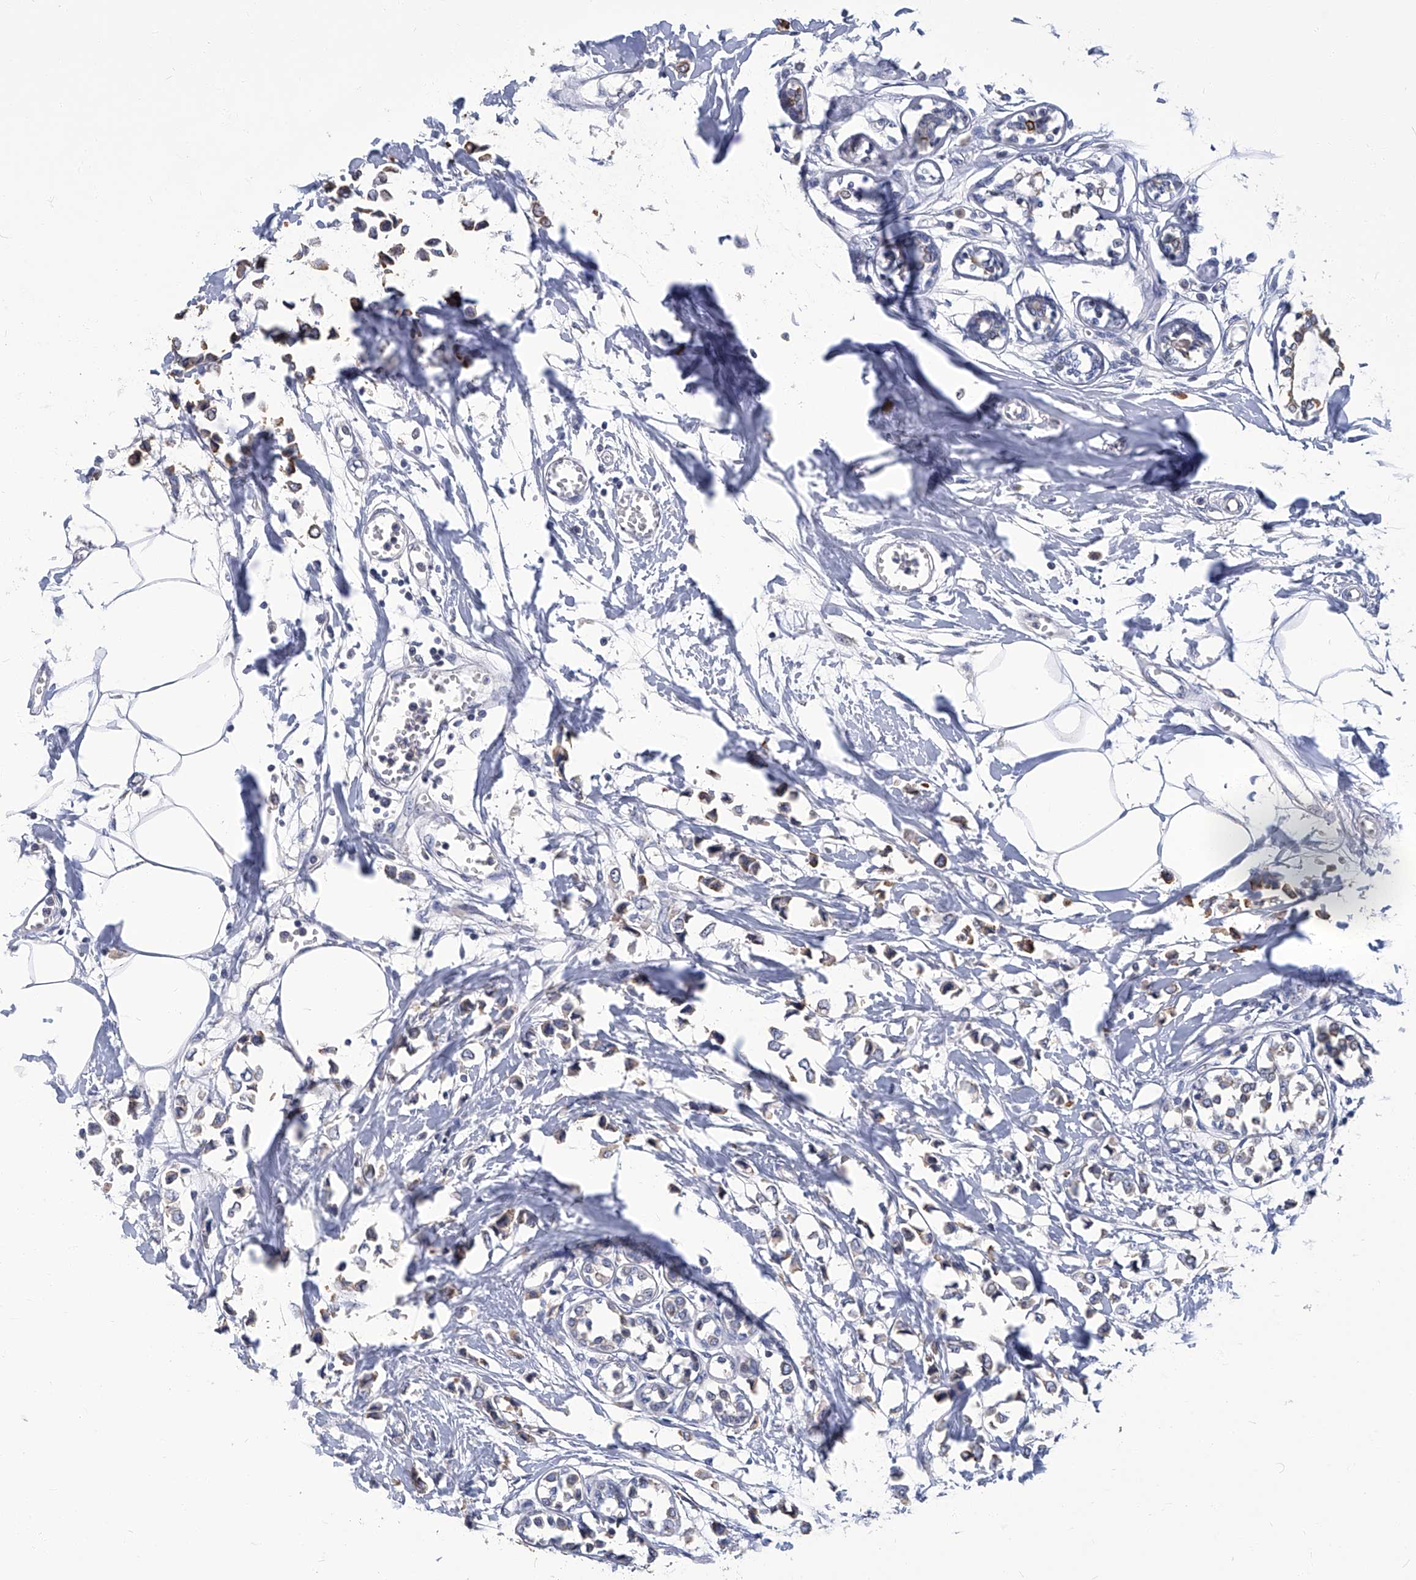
{"staining": {"intensity": "negative", "quantity": "none", "location": "none"}, "tissue": "breast cancer", "cell_type": "Tumor cells", "image_type": "cancer", "snomed": [{"axis": "morphology", "description": "Lobular carcinoma"}, {"axis": "topography", "description": "Breast"}], "caption": "There is no significant staining in tumor cells of breast cancer.", "gene": "TGFBR1", "patient": {"sex": "female", "age": 51}}